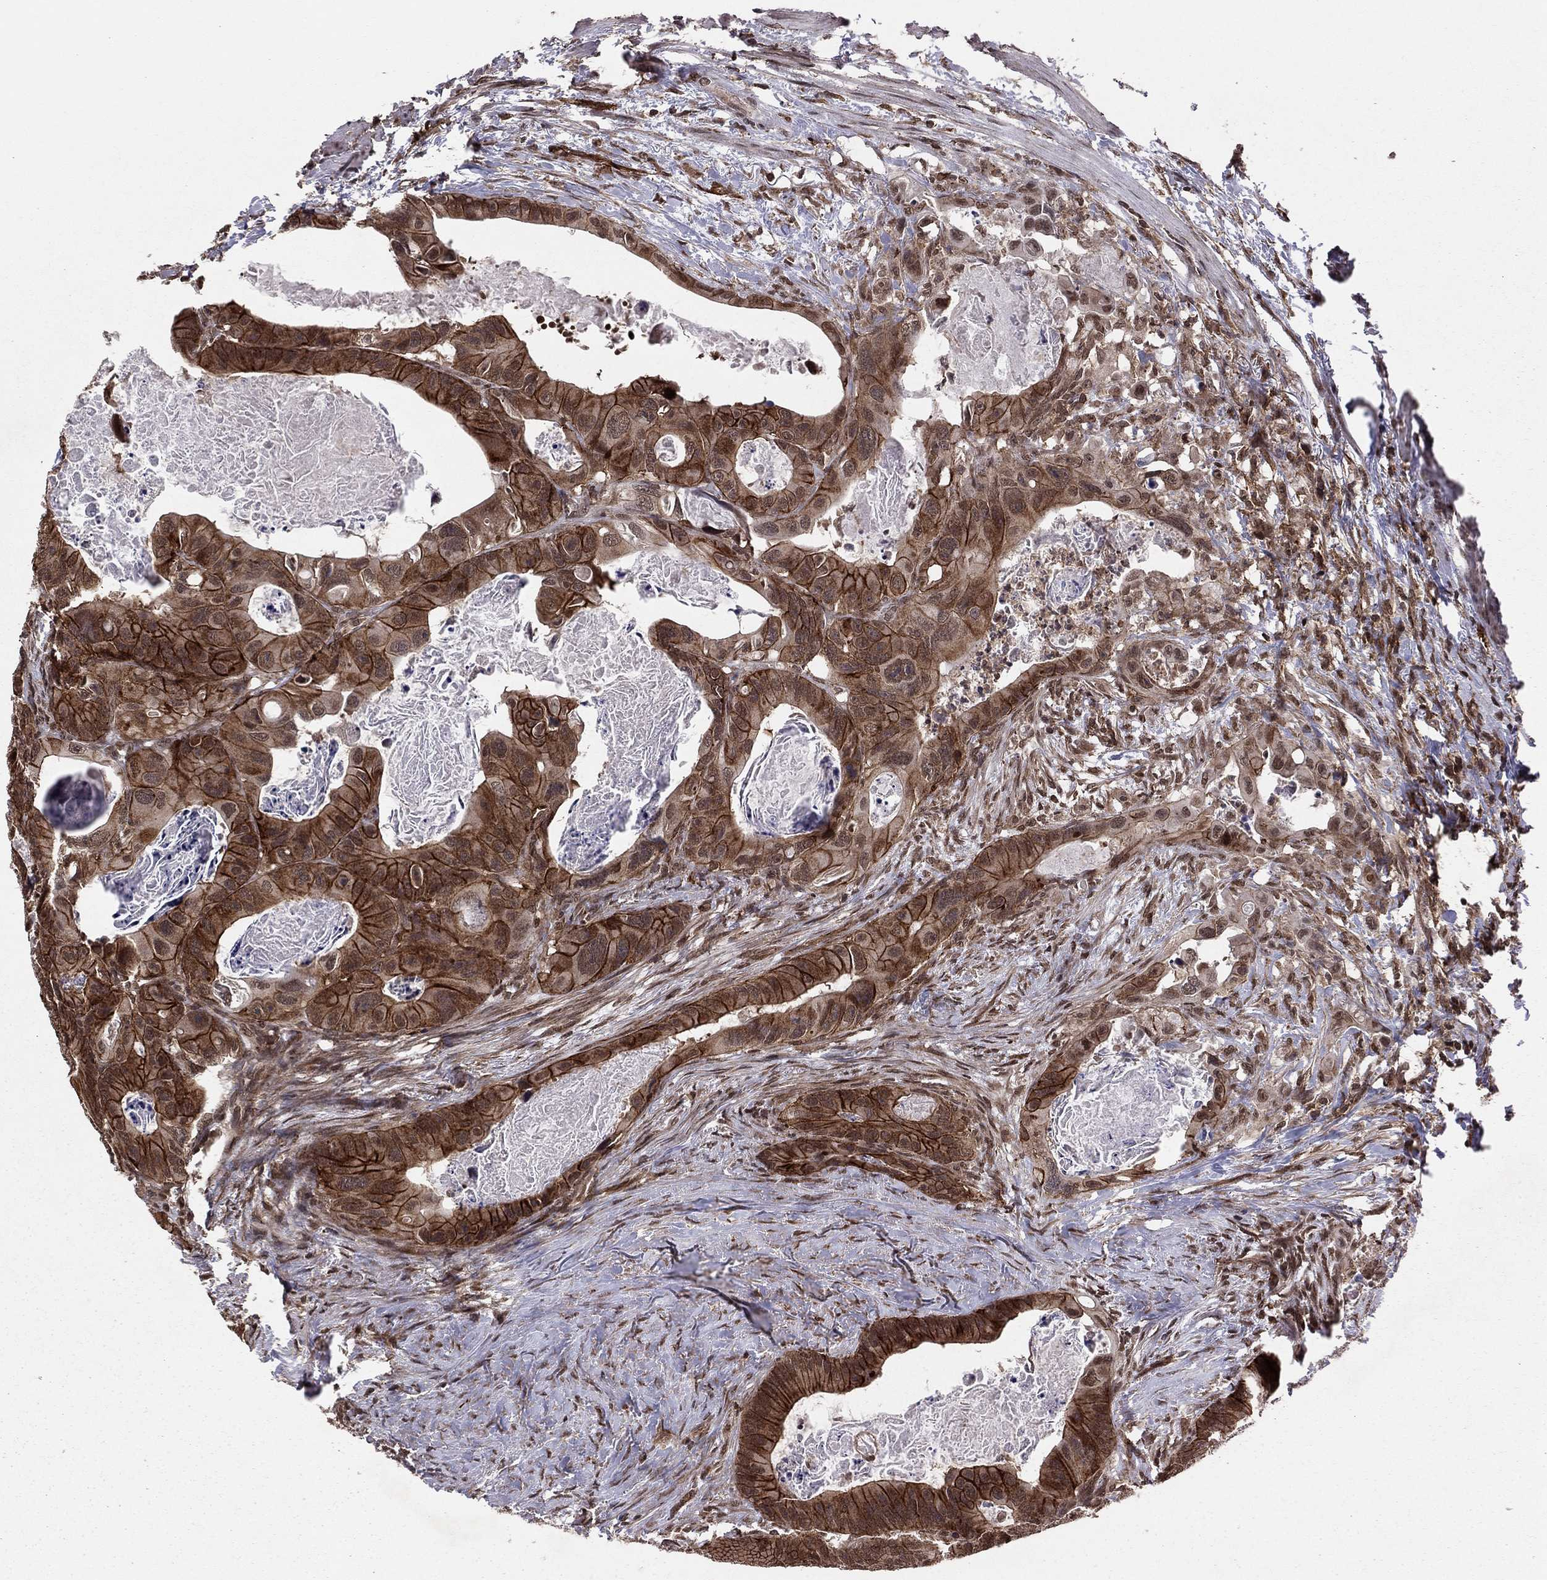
{"staining": {"intensity": "strong", "quantity": ">75%", "location": "cytoplasmic/membranous"}, "tissue": "colorectal cancer", "cell_type": "Tumor cells", "image_type": "cancer", "snomed": [{"axis": "morphology", "description": "Adenocarcinoma, NOS"}, {"axis": "topography", "description": "Rectum"}], "caption": "DAB (3,3'-diaminobenzidine) immunohistochemical staining of human adenocarcinoma (colorectal) displays strong cytoplasmic/membranous protein positivity in about >75% of tumor cells. The staining is performed using DAB (3,3'-diaminobenzidine) brown chromogen to label protein expression. The nuclei are counter-stained blue using hematoxylin.", "gene": "SSX2IP", "patient": {"sex": "male", "age": 64}}